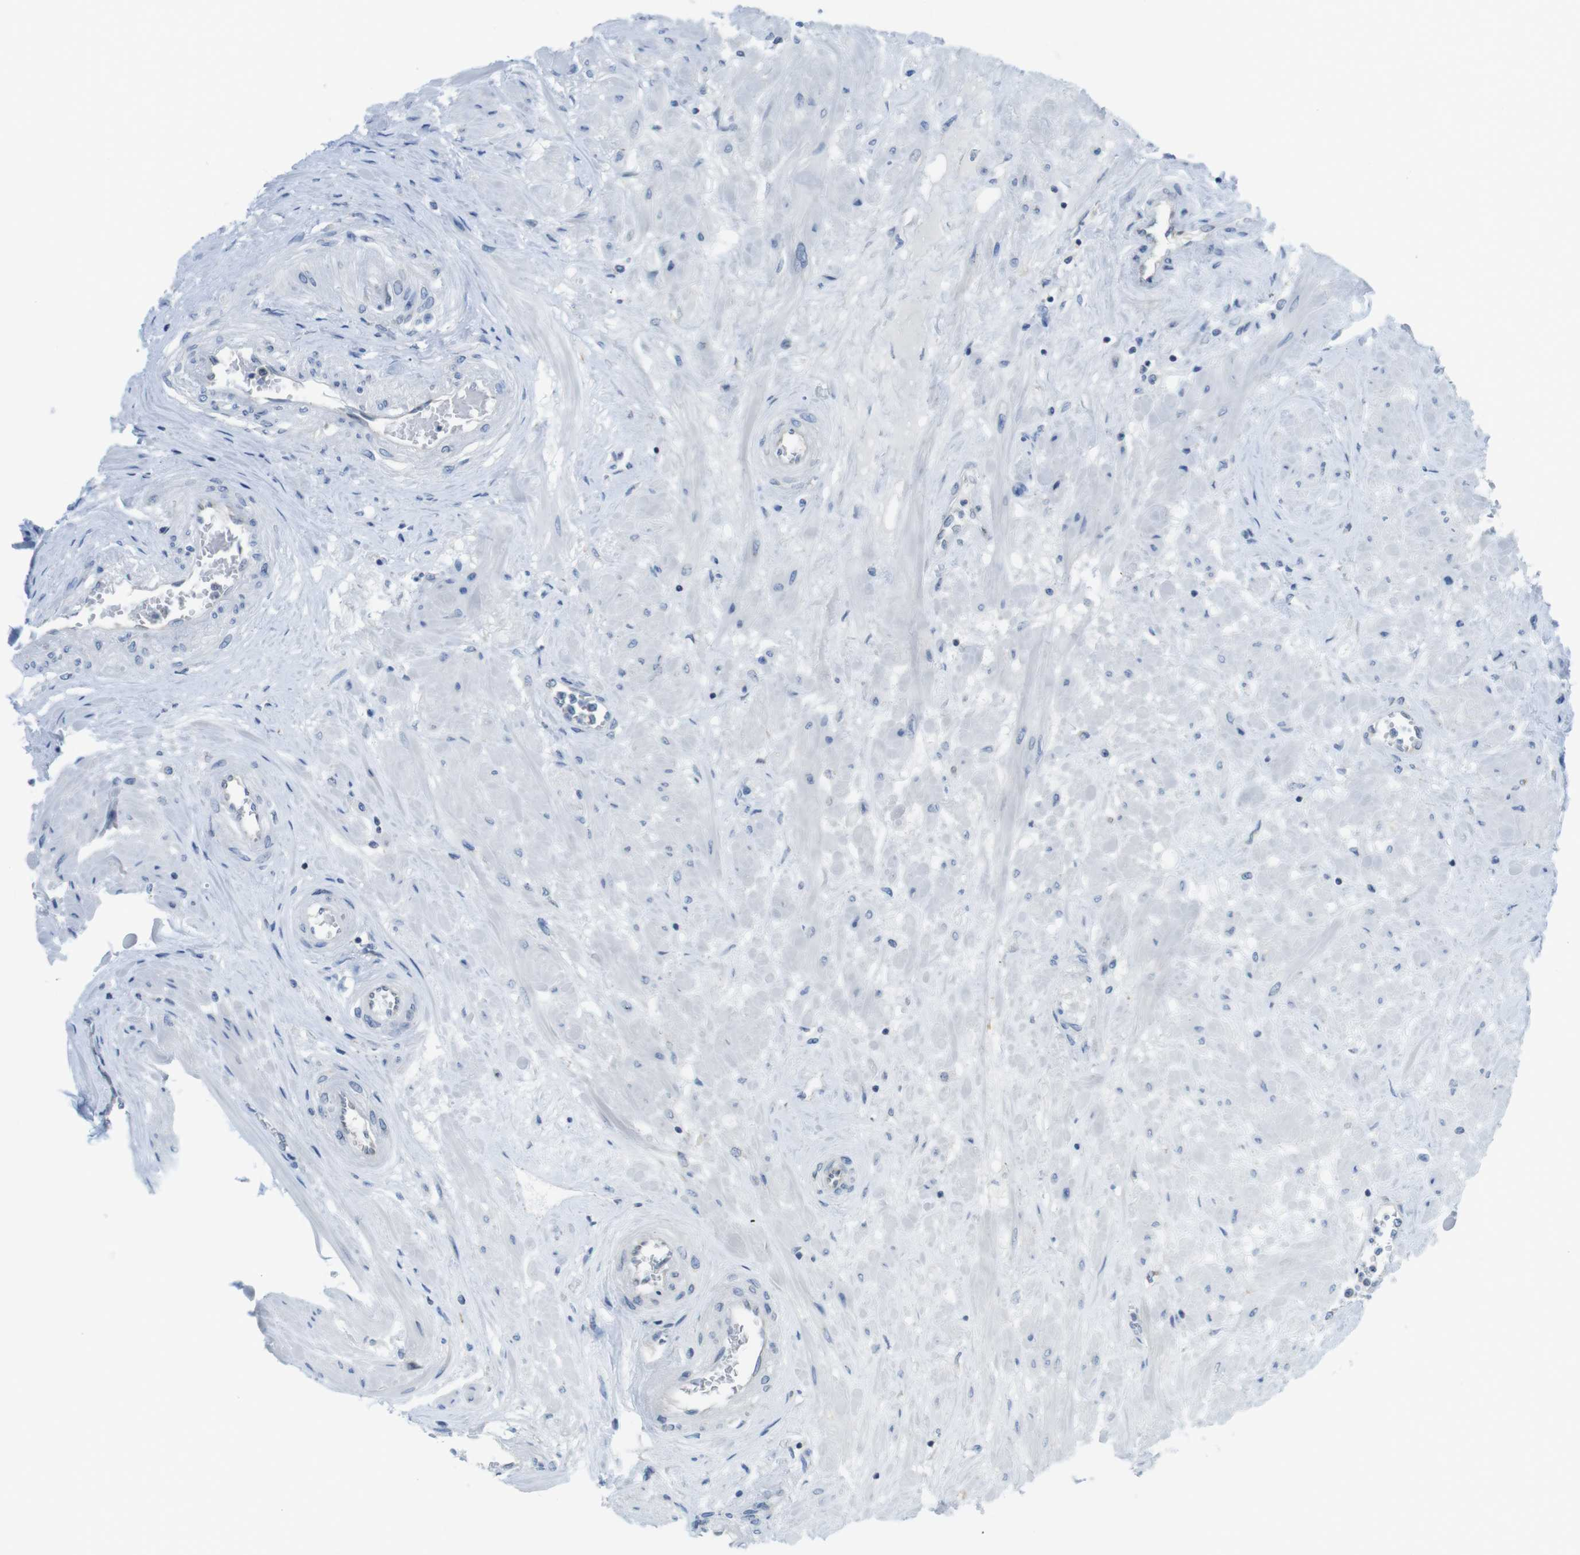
{"staining": {"intensity": "weak", "quantity": "25%-75%", "location": "cytoplasmic/membranous"}, "tissue": "prostate", "cell_type": "Glandular cells", "image_type": "normal", "snomed": [{"axis": "morphology", "description": "Normal tissue, NOS"}, {"axis": "topography", "description": "Prostate"}, {"axis": "topography", "description": "Seminal veicle"}], "caption": "Approximately 25%-75% of glandular cells in unremarkable human prostate exhibit weak cytoplasmic/membranous protein expression as visualized by brown immunohistochemical staining.", "gene": "CLPTM1L", "patient": {"sex": "male", "age": 60}}